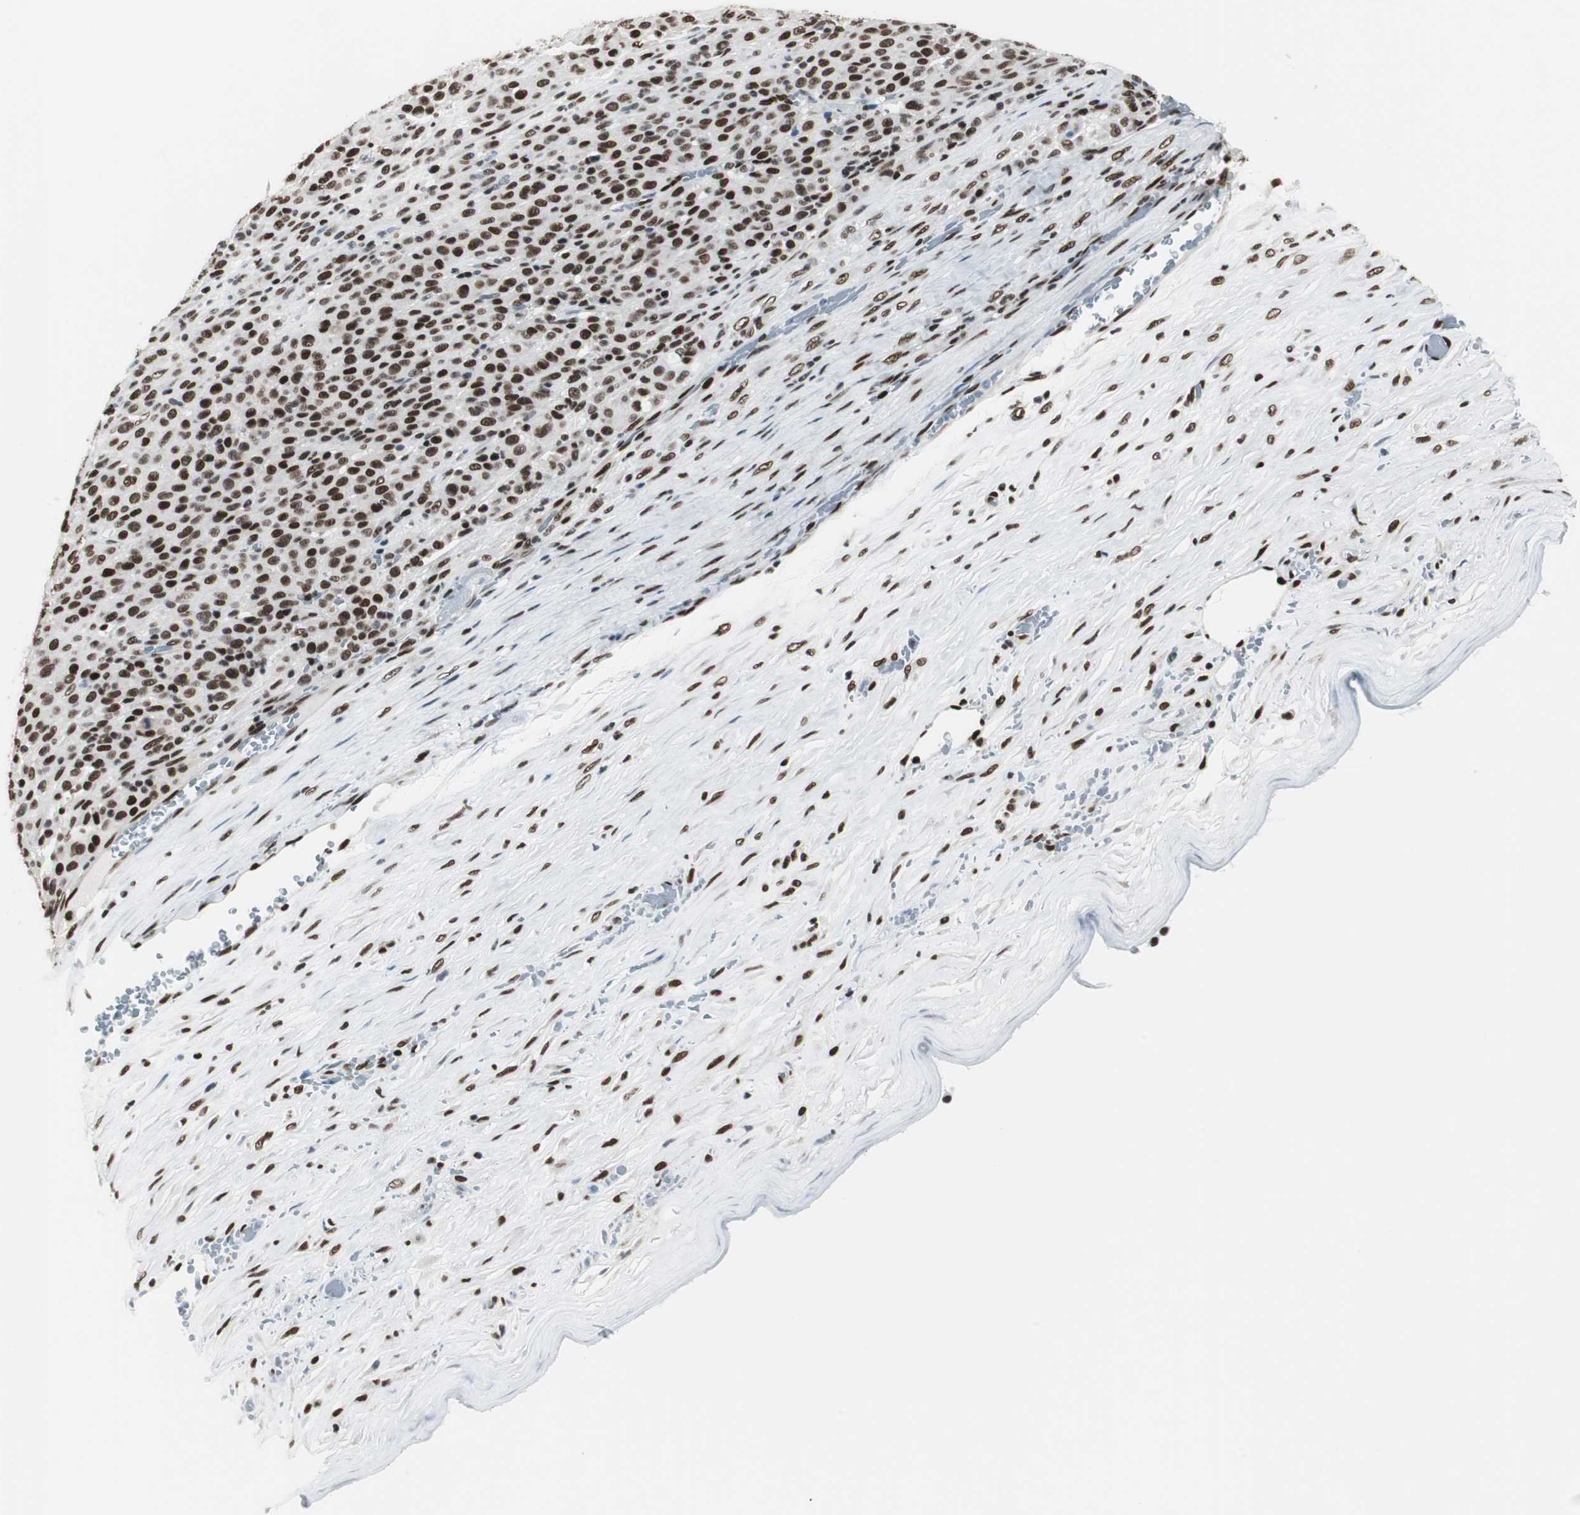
{"staining": {"intensity": "strong", "quantity": ">75%", "location": "nuclear"}, "tissue": "melanoma", "cell_type": "Tumor cells", "image_type": "cancer", "snomed": [{"axis": "morphology", "description": "Malignant melanoma, Metastatic site"}, {"axis": "topography", "description": "Pancreas"}], "caption": "Malignant melanoma (metastatic site) stained with a protein marker shows strong staining in tumor cells.", "gene": "MEF2D", "patient": {"sex": "female", "age": 30}}